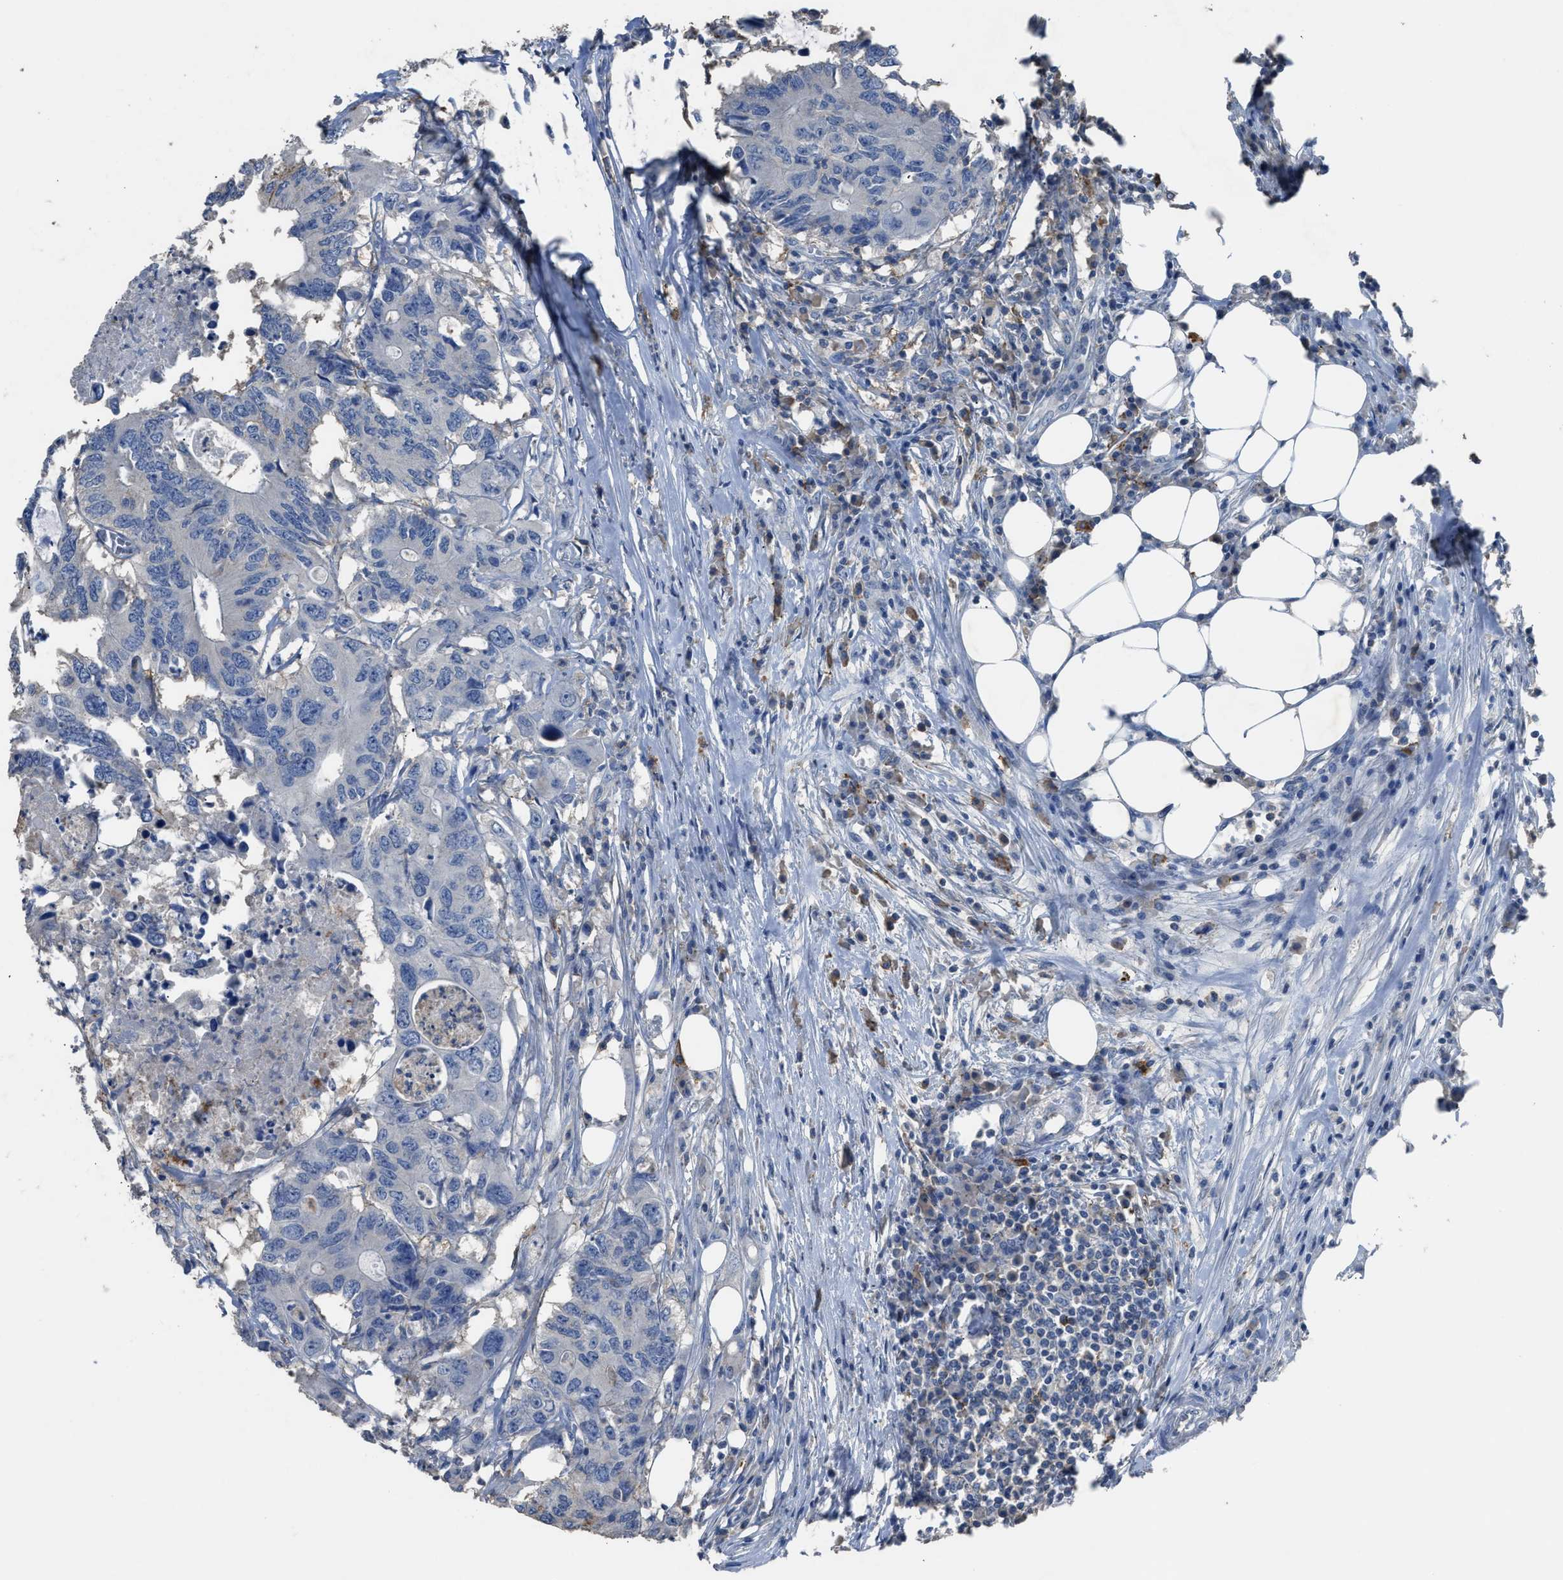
{"staining": {"intensity": "negative", "quantity": "none", "location": "none"}, "tissue": "colorectal cancer", "cell_type": "Tumor cells", "image_type": "cancer", "snomed": [{"axis": "morphology", "description": "Adenocarcinoma, NOS"}, {"axis": "topography", "description": "Colon"}], "caption": "DAB (3,3'-diaminobenzidine) immunohistochemical staining of human colorectal adenocarcinoma displays no significant expression in tumor cells. (Immunohistochemistry, brightfield microscopy, high magnification).", "gene": "OR51E1", "patient": {"sex": "male", "age": 71}}